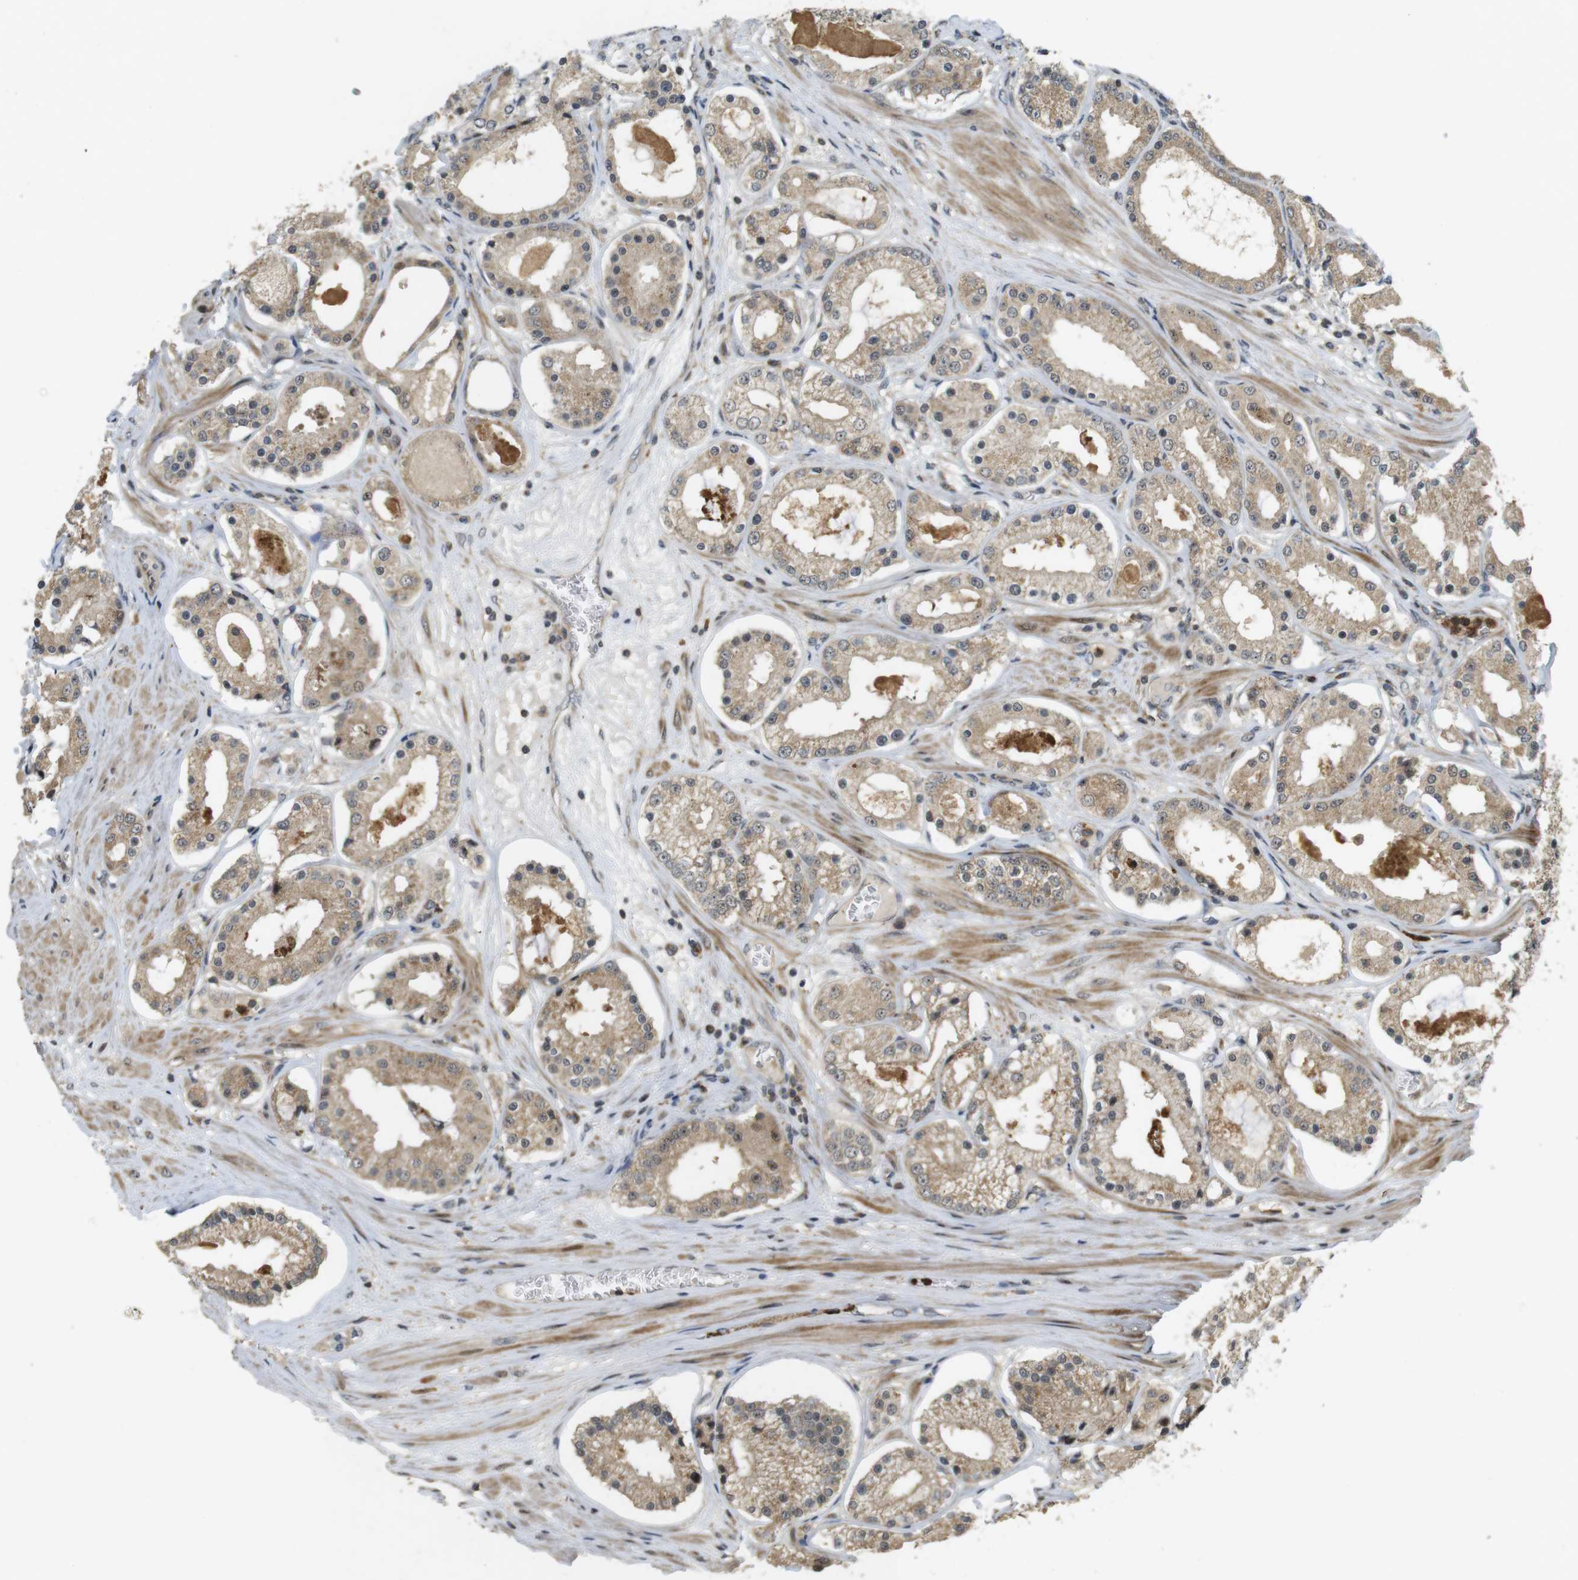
{"staining": {"intensity": "moderate", "quantity": ">75%", "location": "cytoplasmic/membranous"}, "tissue": "prostate cancer", "cell_type": "Tumor cells", "image_type": "cancer", "snomed": [{"axis": "morphology", "description": "Adenocarcinoma, High grade"}, {"axis": "topography", "description": "Prostate"}], "caption": "About >75% of tumor cells in human adenocarcinoma (high-grade) (prostate) exhibit moderate cytoplasmic/membranous protein staining as visualized by brown immunohistochemical staining.", "gene": "TMX3", "patient": {"sex": "male", "age": 66}}